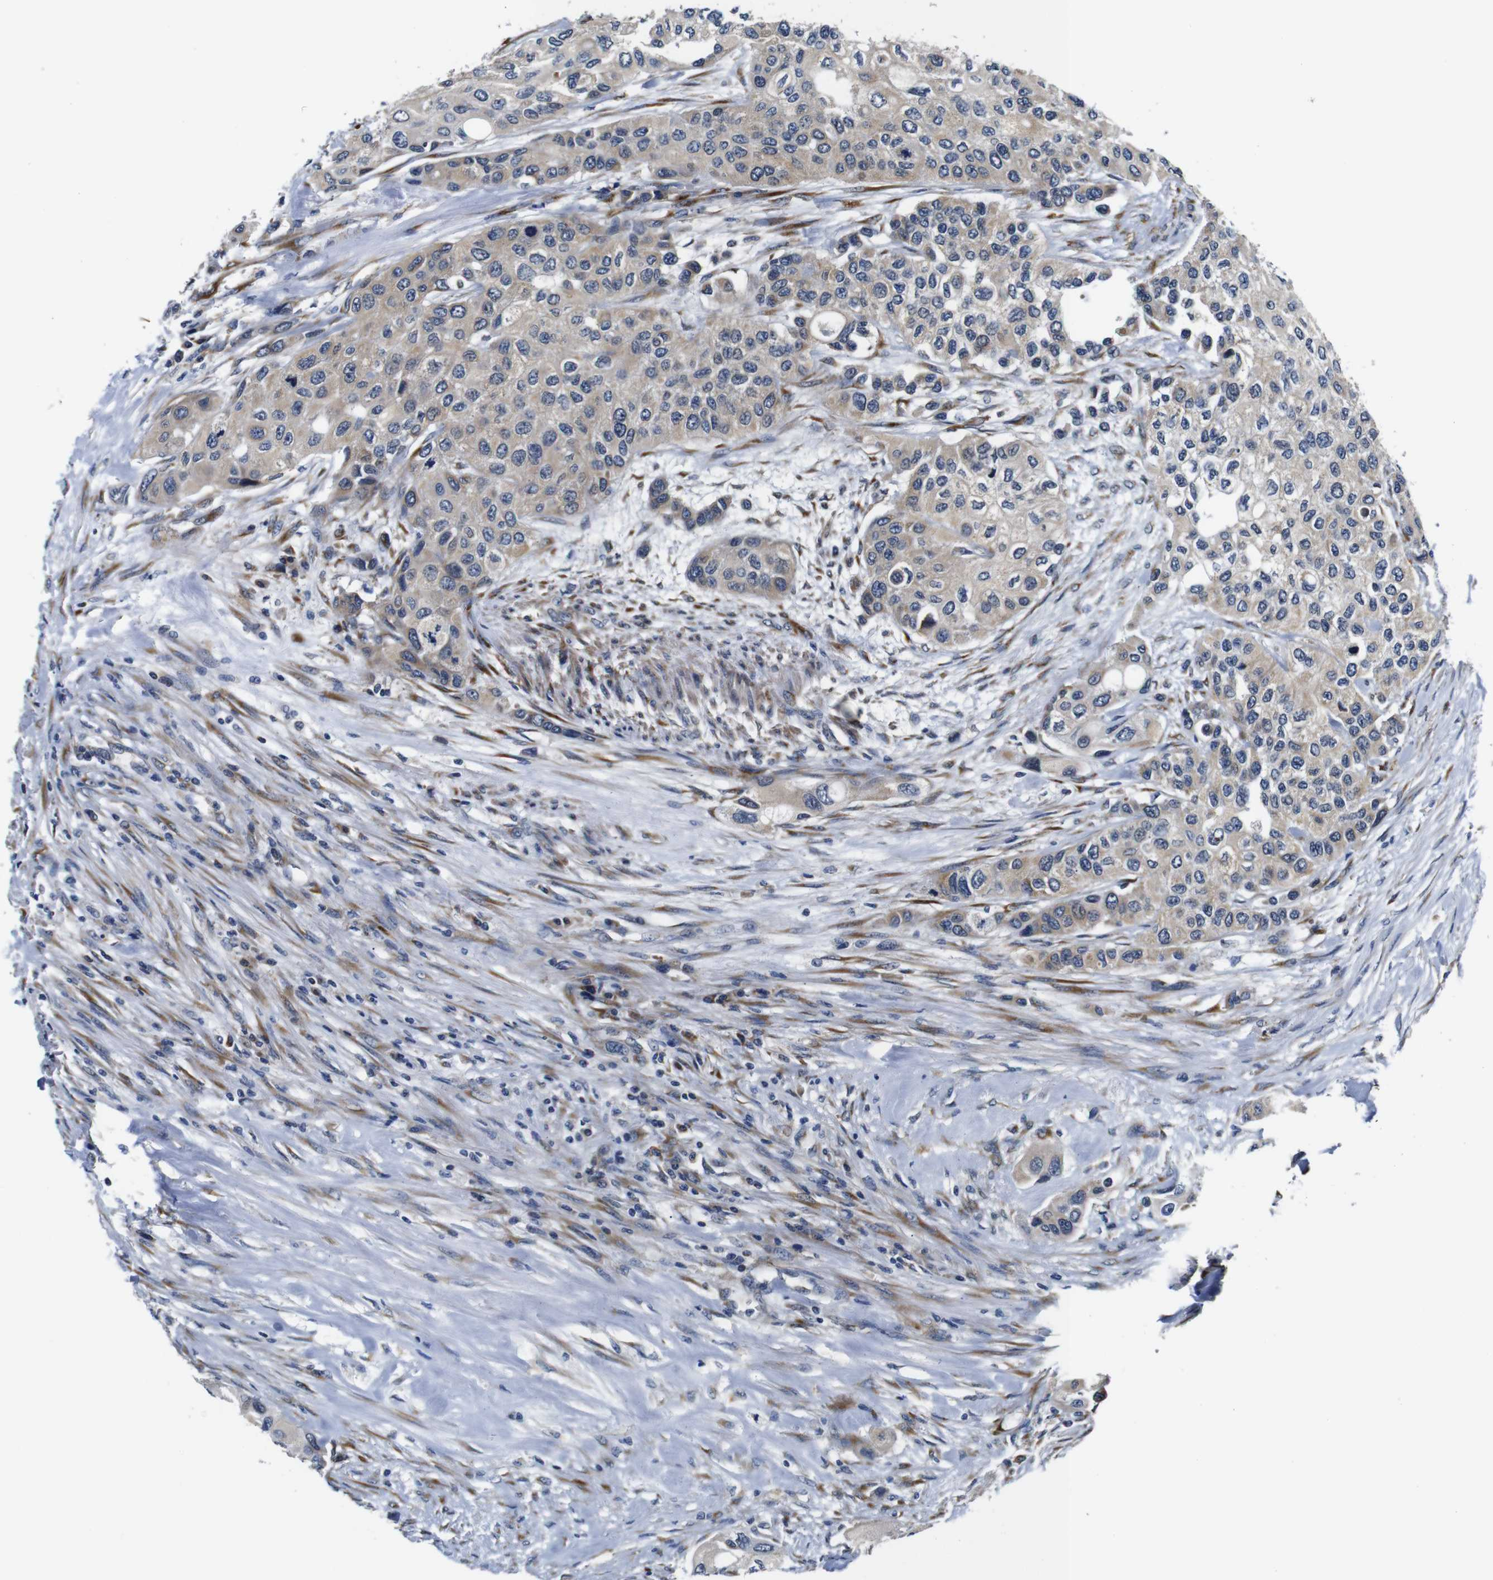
{"staining": {"intensity": "weak", "quantity": ">75%", "location": "cytoplasmic/membranous"}, "tissue": "urothelial cancer", "cell_type": "Tumor cells", "image_type": "cancer", "snomed": [{"axis": "morphology", "description": "Urothelial carcinoma, High grade"}, {"axis": "topography", "description": "Urinary bladder"}], "caption": "A brown stain labels weak cytoplasmic/membranous staining of a protein in human urothelial cancer tumor cells. The staining was performed using DAB, with brown indicating positive protein expression. Nuclei are stained blue with hematoxylin.", "gene": "FKBP14", "patient": {"sex": "female", "age": 56}}